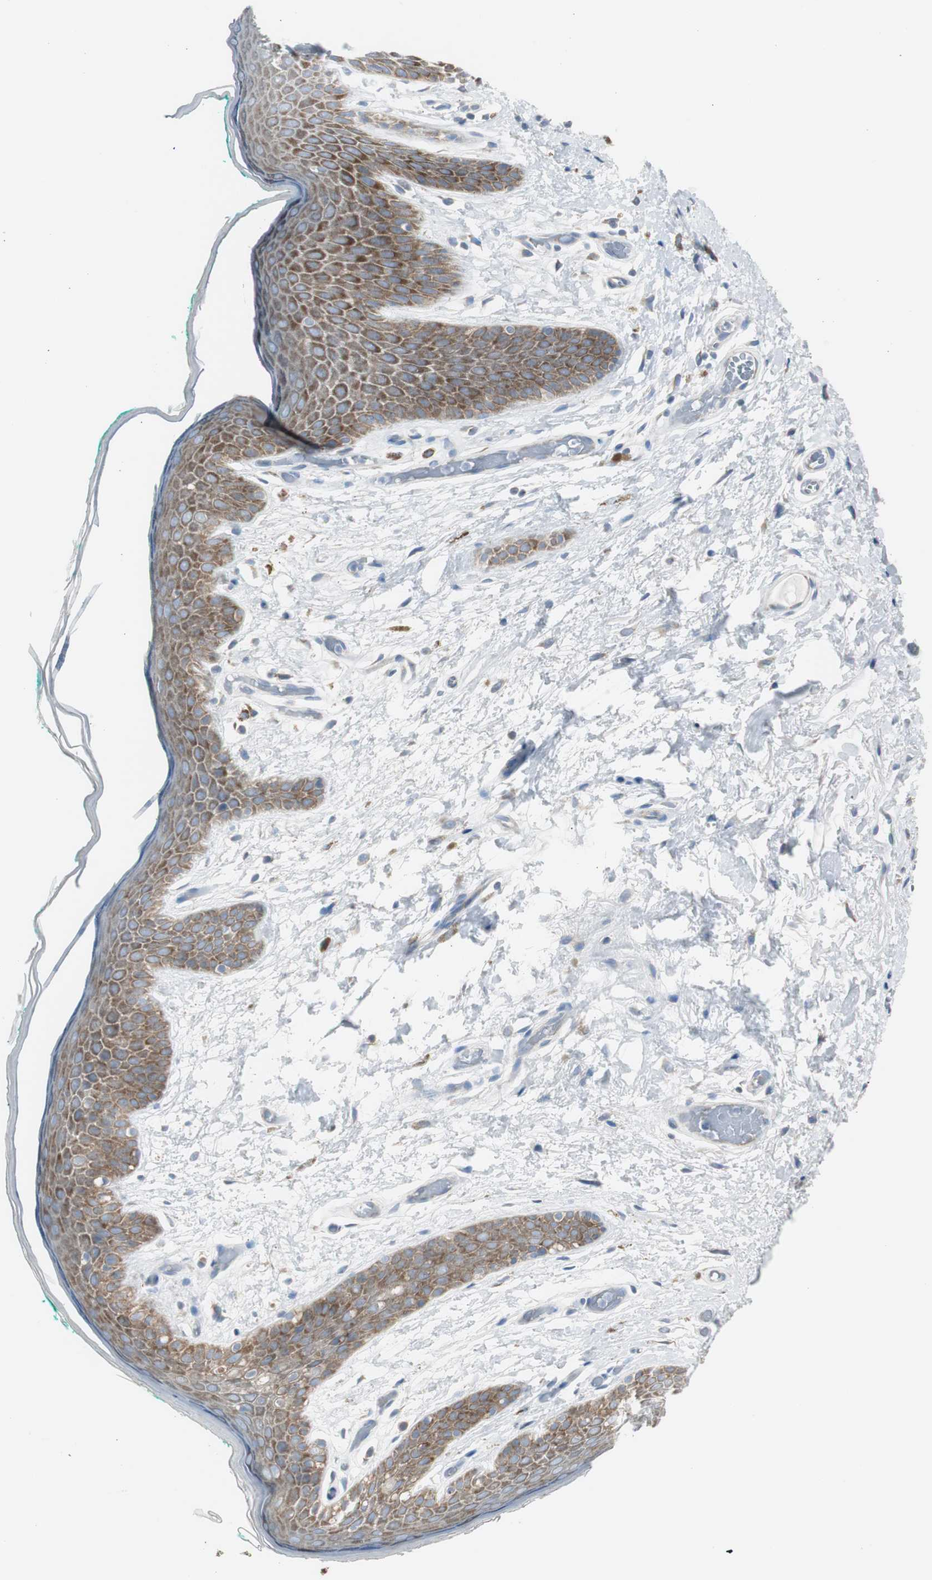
{"staining": {"intensity": "strong", "quantity": ">75%", "location": "cytoplasmic/membranous"}, "tissue": "skin", "cell_type": "Epidermal cells", "image_type": "normal", "snomed": [{"axis": "morphology", "description": "Normal tissue, NOS"}, {"axis": "topography", "description": "Anal"}], "caption": "Immunohistochemical staining of benign skin demonstrates high levels of strong cytoplasmic/membranous staining in about >75% of epidermal cells.", "gene": "RPS12", "patient": {"sex": "male", "age": 74}}